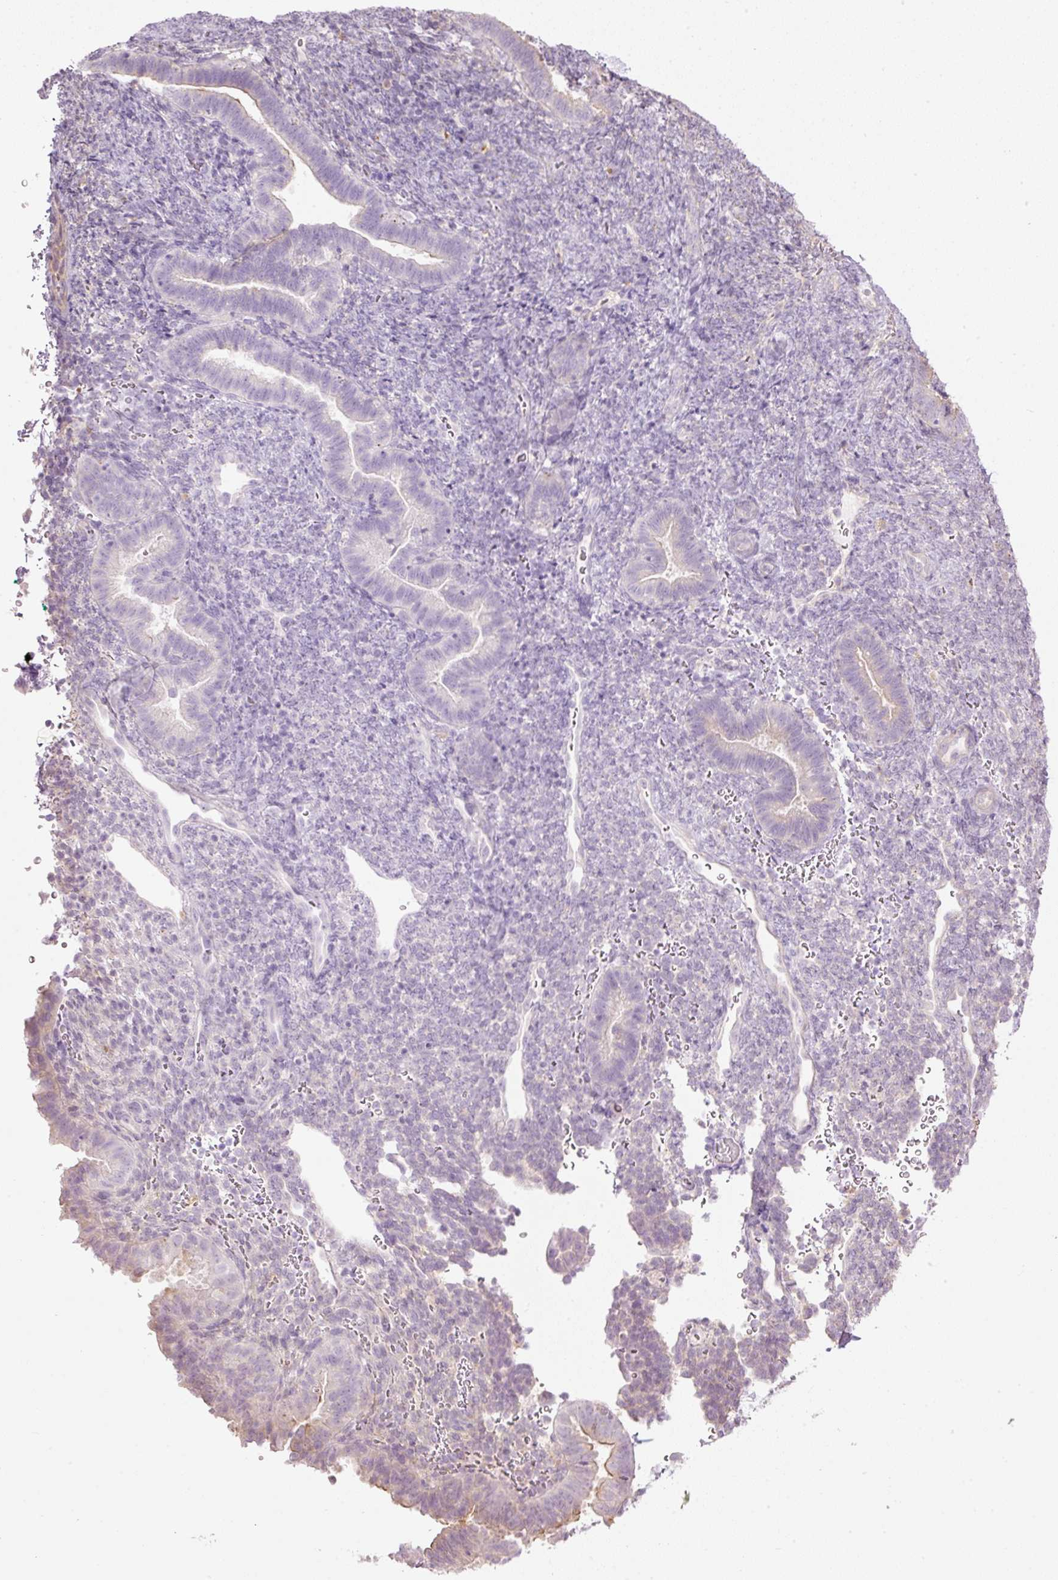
{"staining": {"intensity": "negative", "quantity": "none", "location": "none"}, "tissue": "endometrium", "cell_type": "Cells in endometrial stroma", "image_type": "normal", "snomed": [{"axis": "morphology", "description": "Normal tissue, NOS"}, {"axis": "topography", "description": "Endometrium"}], "caption": "The photomicrograph shows no significant expression in cells in endometrial stroma of endometrium.", "gene": "MZT2A", "patient": {"sex": "female", "age": 34}}